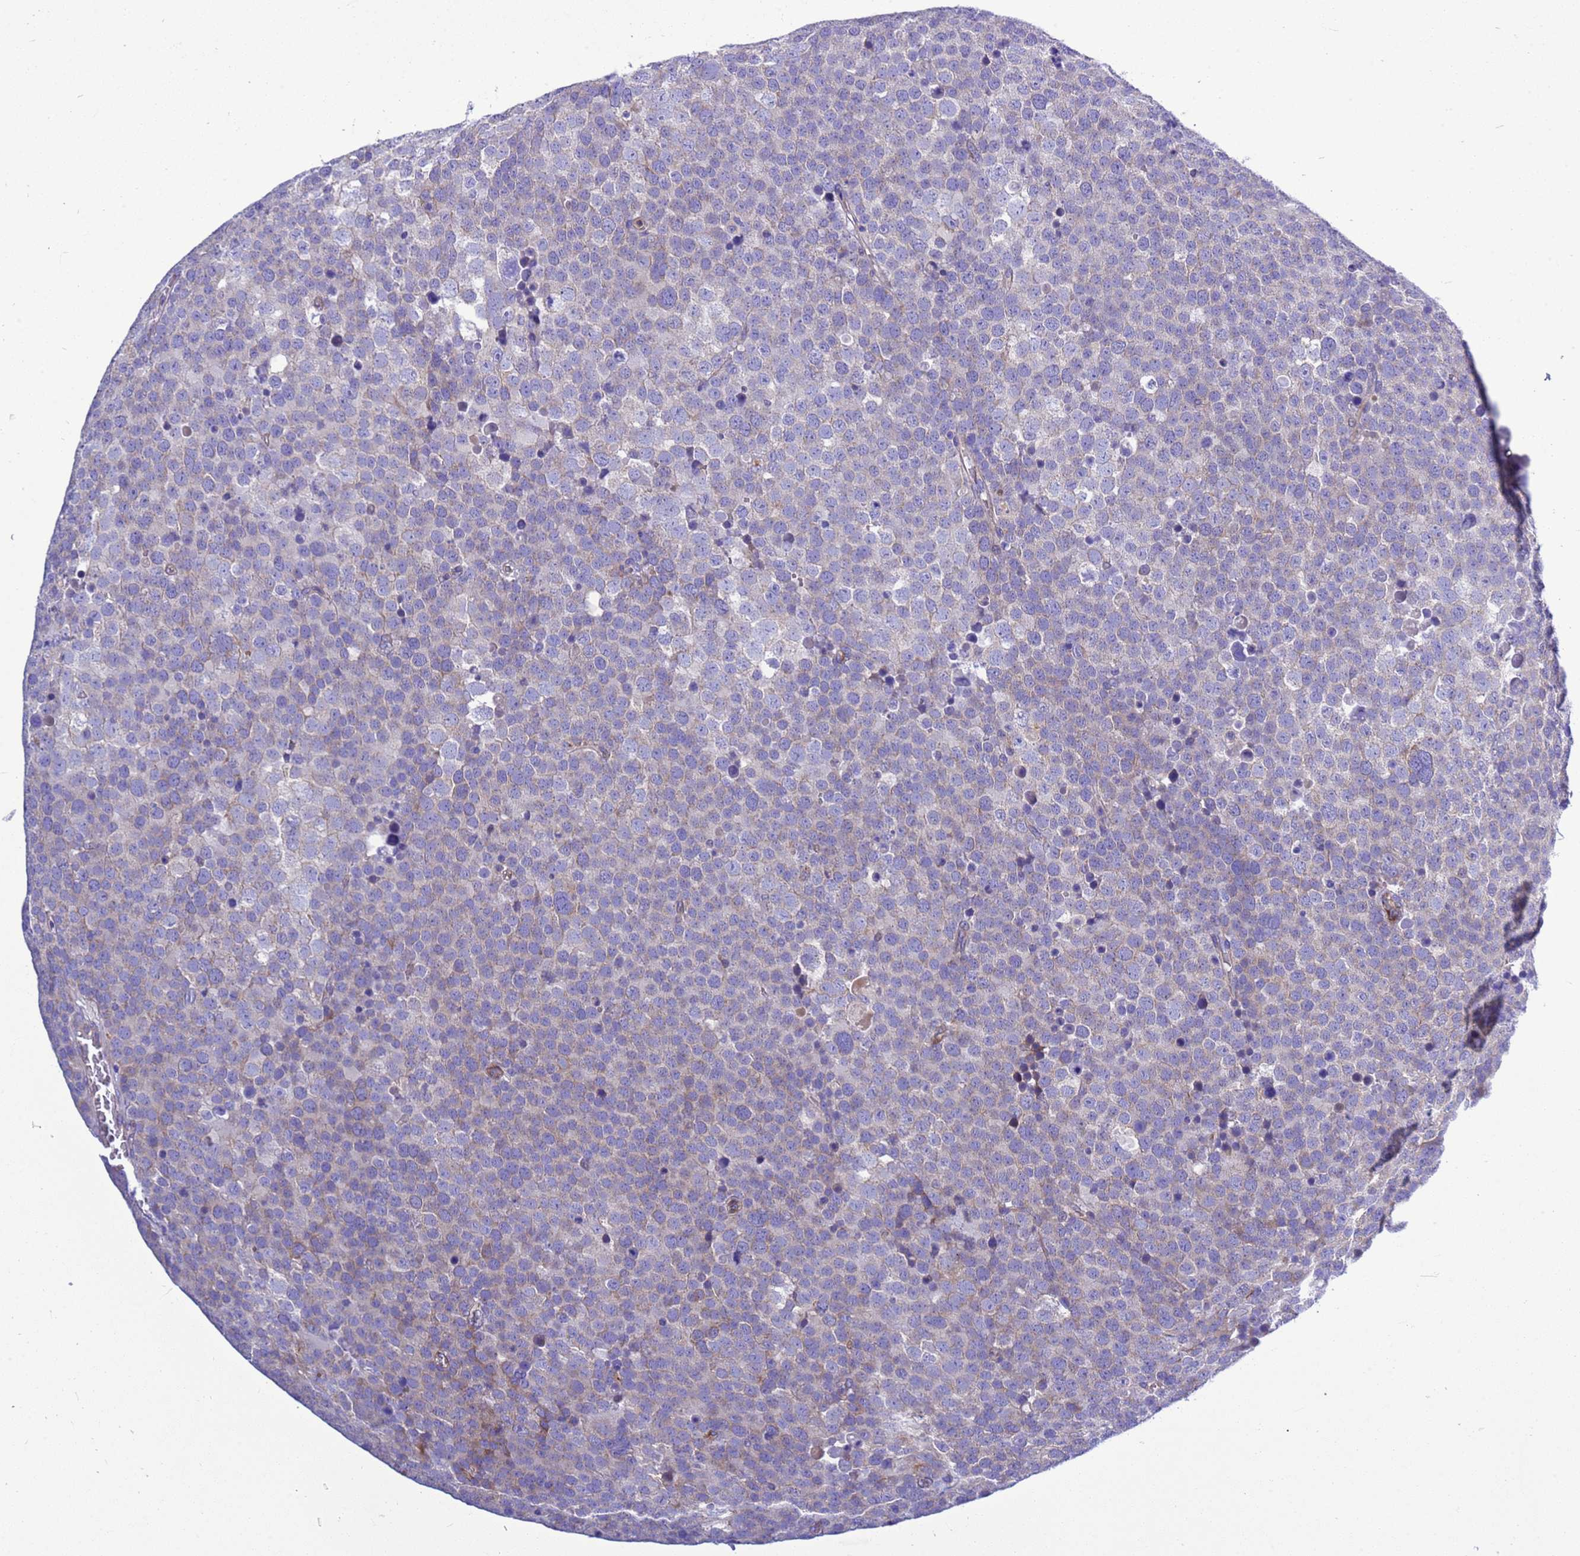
{"staining": {"intensity": "weak", "quantity": "<25%", "location": "cytoplasmic/membranous"}, "tissue": "testis cancer", "cell_type": "Tumor cells", "image_type": "cancer", "snomed": [{"axis": "morphology", "description": "Seminoma, NOS"}, {"axis": "topography", "description": "Testis"}], "caption": "Tumor cells show no significant protein expression in testis cancer (seminoma). (DAB IHC visualized using brightfield microscopy, high magnification).", "gene": "KICS2", "patient": {"sex": "male", "age": 71}}